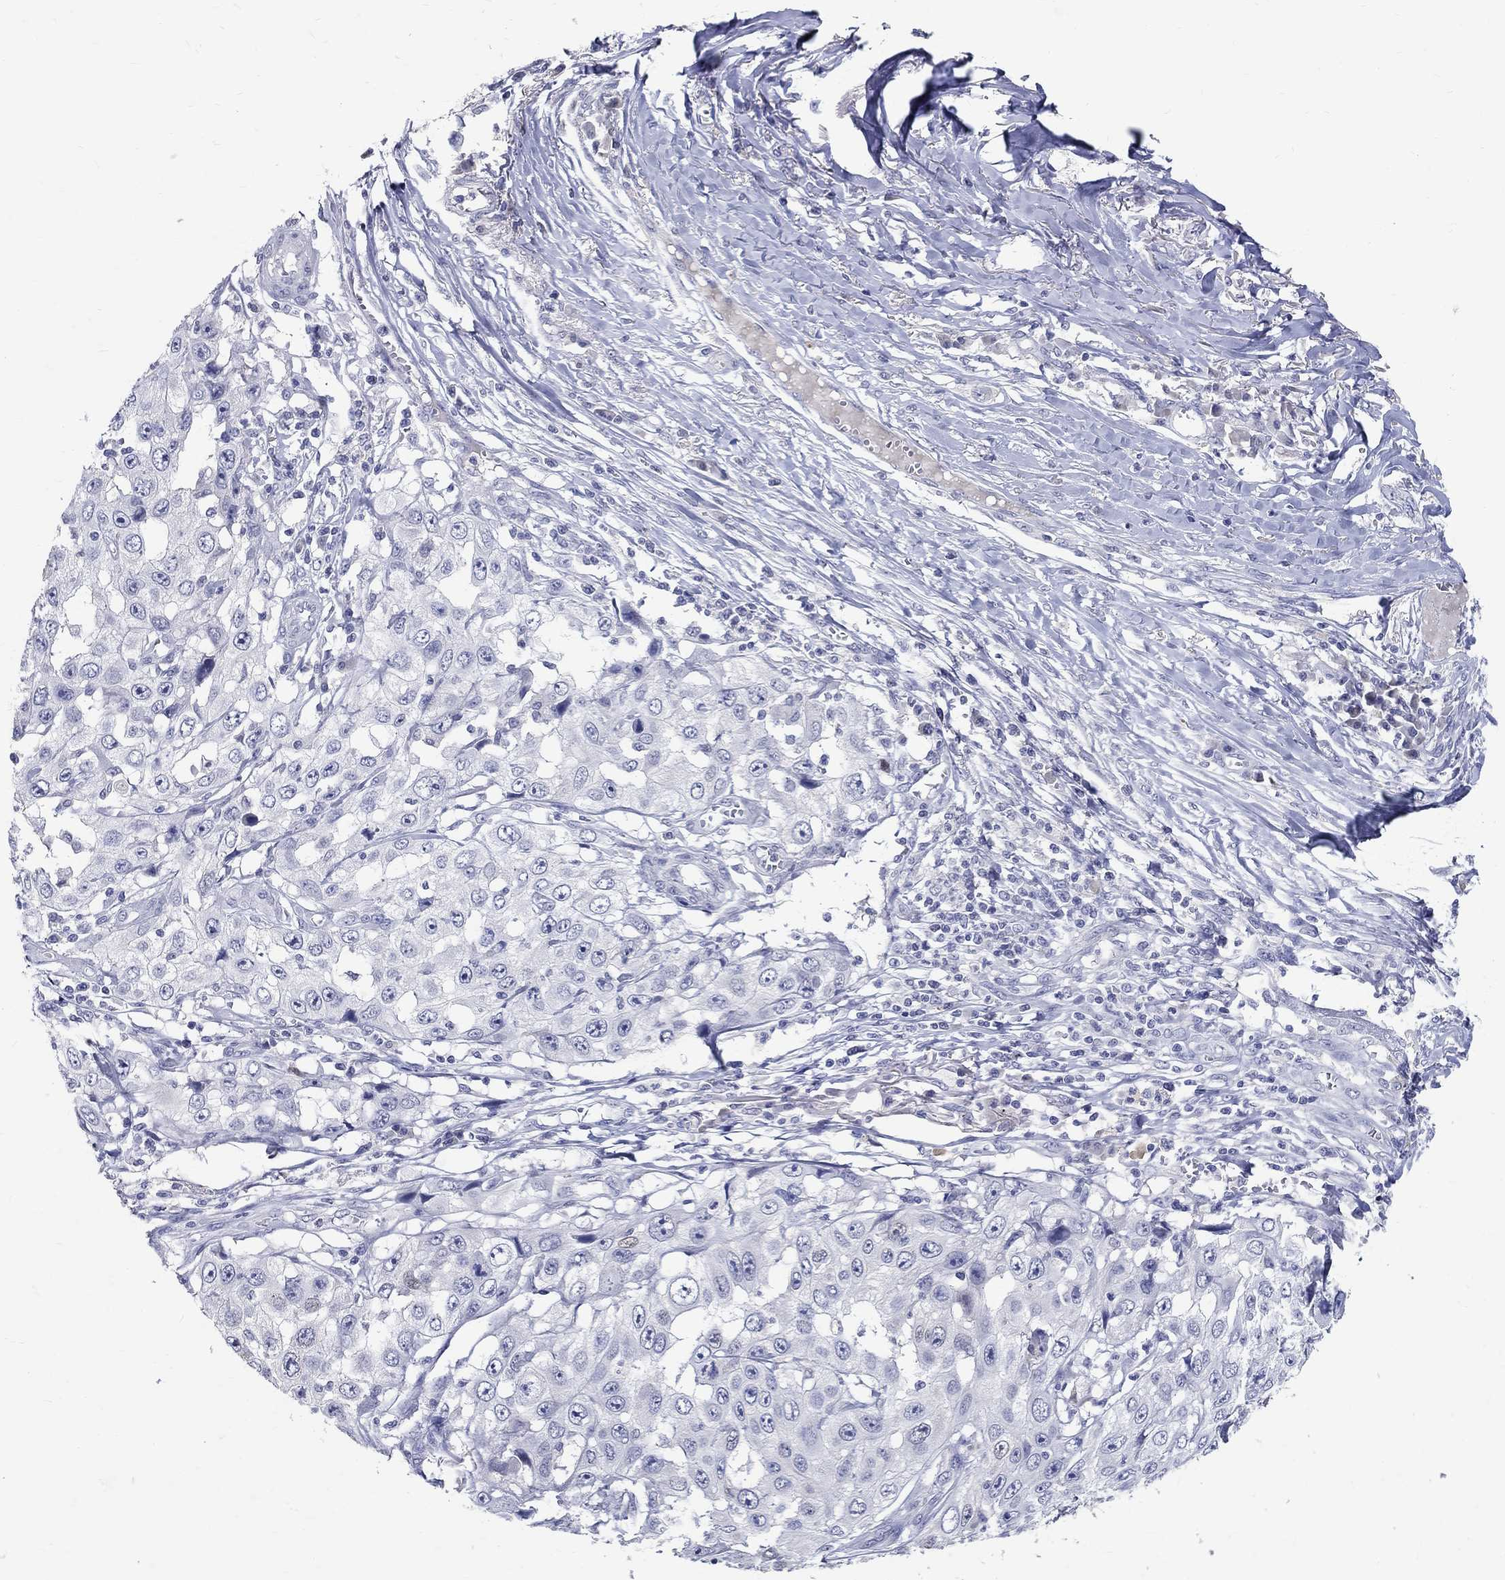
{"staining": {"intensity": "negative", "quantity": "none", "location": "none"}, "tissue": "skin cancer", "cell_type": "Tumor cells", "image_type": "cancer", "snomed": [{"axis": "morphology", "description": "Squamous cell carcinoma, NOS"}, {"axis": "topography", "description": "Skin"}], "caption": "DAB immunohistochemical staining of human skin cancer (squamous cell carcinoma) demonstrates no significant expression in tumor cells.", "gene": "SOX2", "patient": {"sex": "male", "age": 82}}